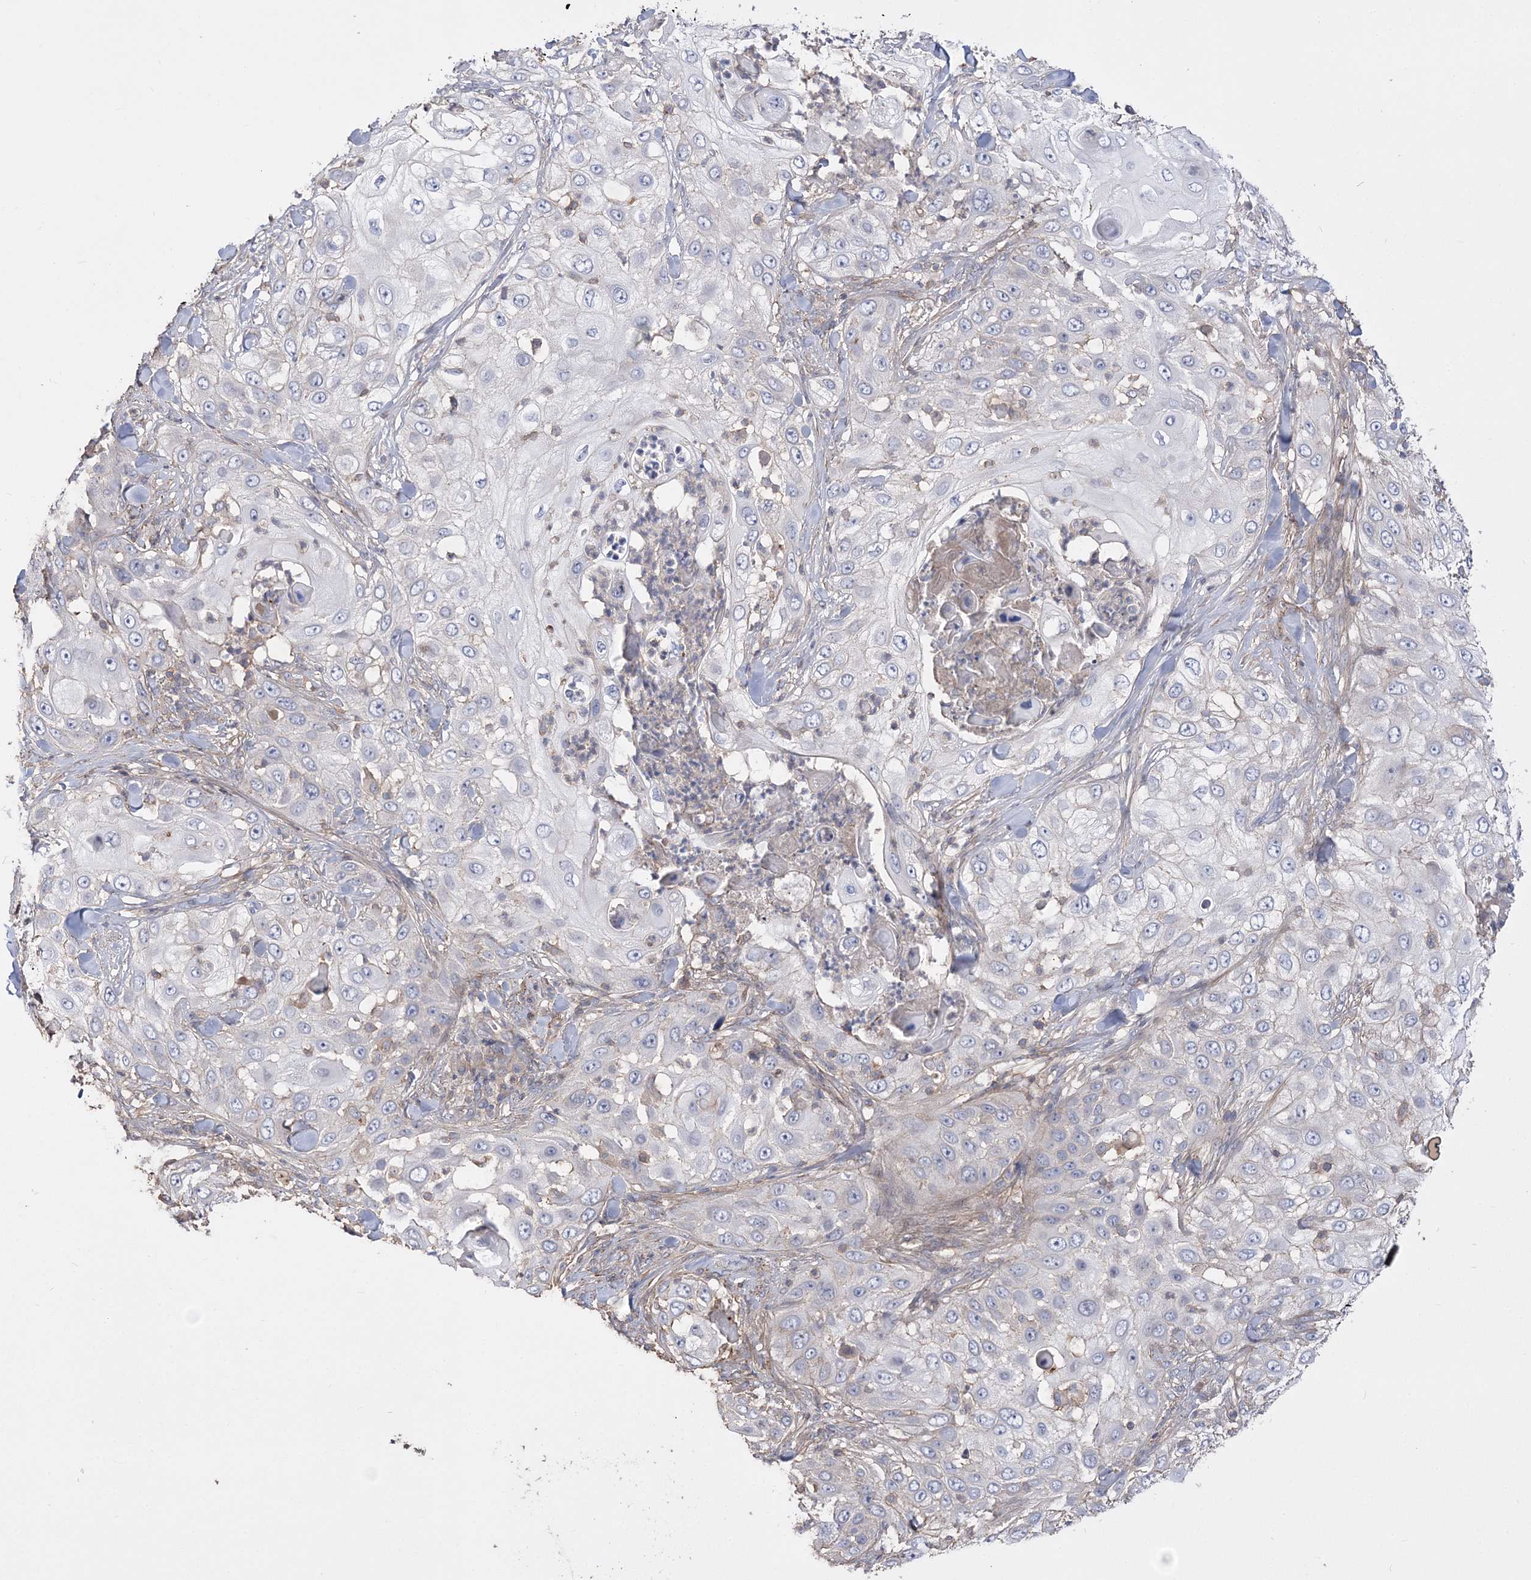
{"staining": {"intensity": "negative", "quantity": "none", "location": "none"}, "tissue": "skin cancer", "cell_type": "Tumor cells", "image_type": "cancer", "snomed": [{"axis": "morphology", "description": "Squamous cell carcinoma, NOS"}, {"axis": "topography", "description": "Skin"}], "caption": "This is an IHC histopathology image of human skin cancer (squamous cell carcinoma). There is no expression in tumor cells.", "gene": "SLFN14", "patient": {"sex": "female", "age": 44}}